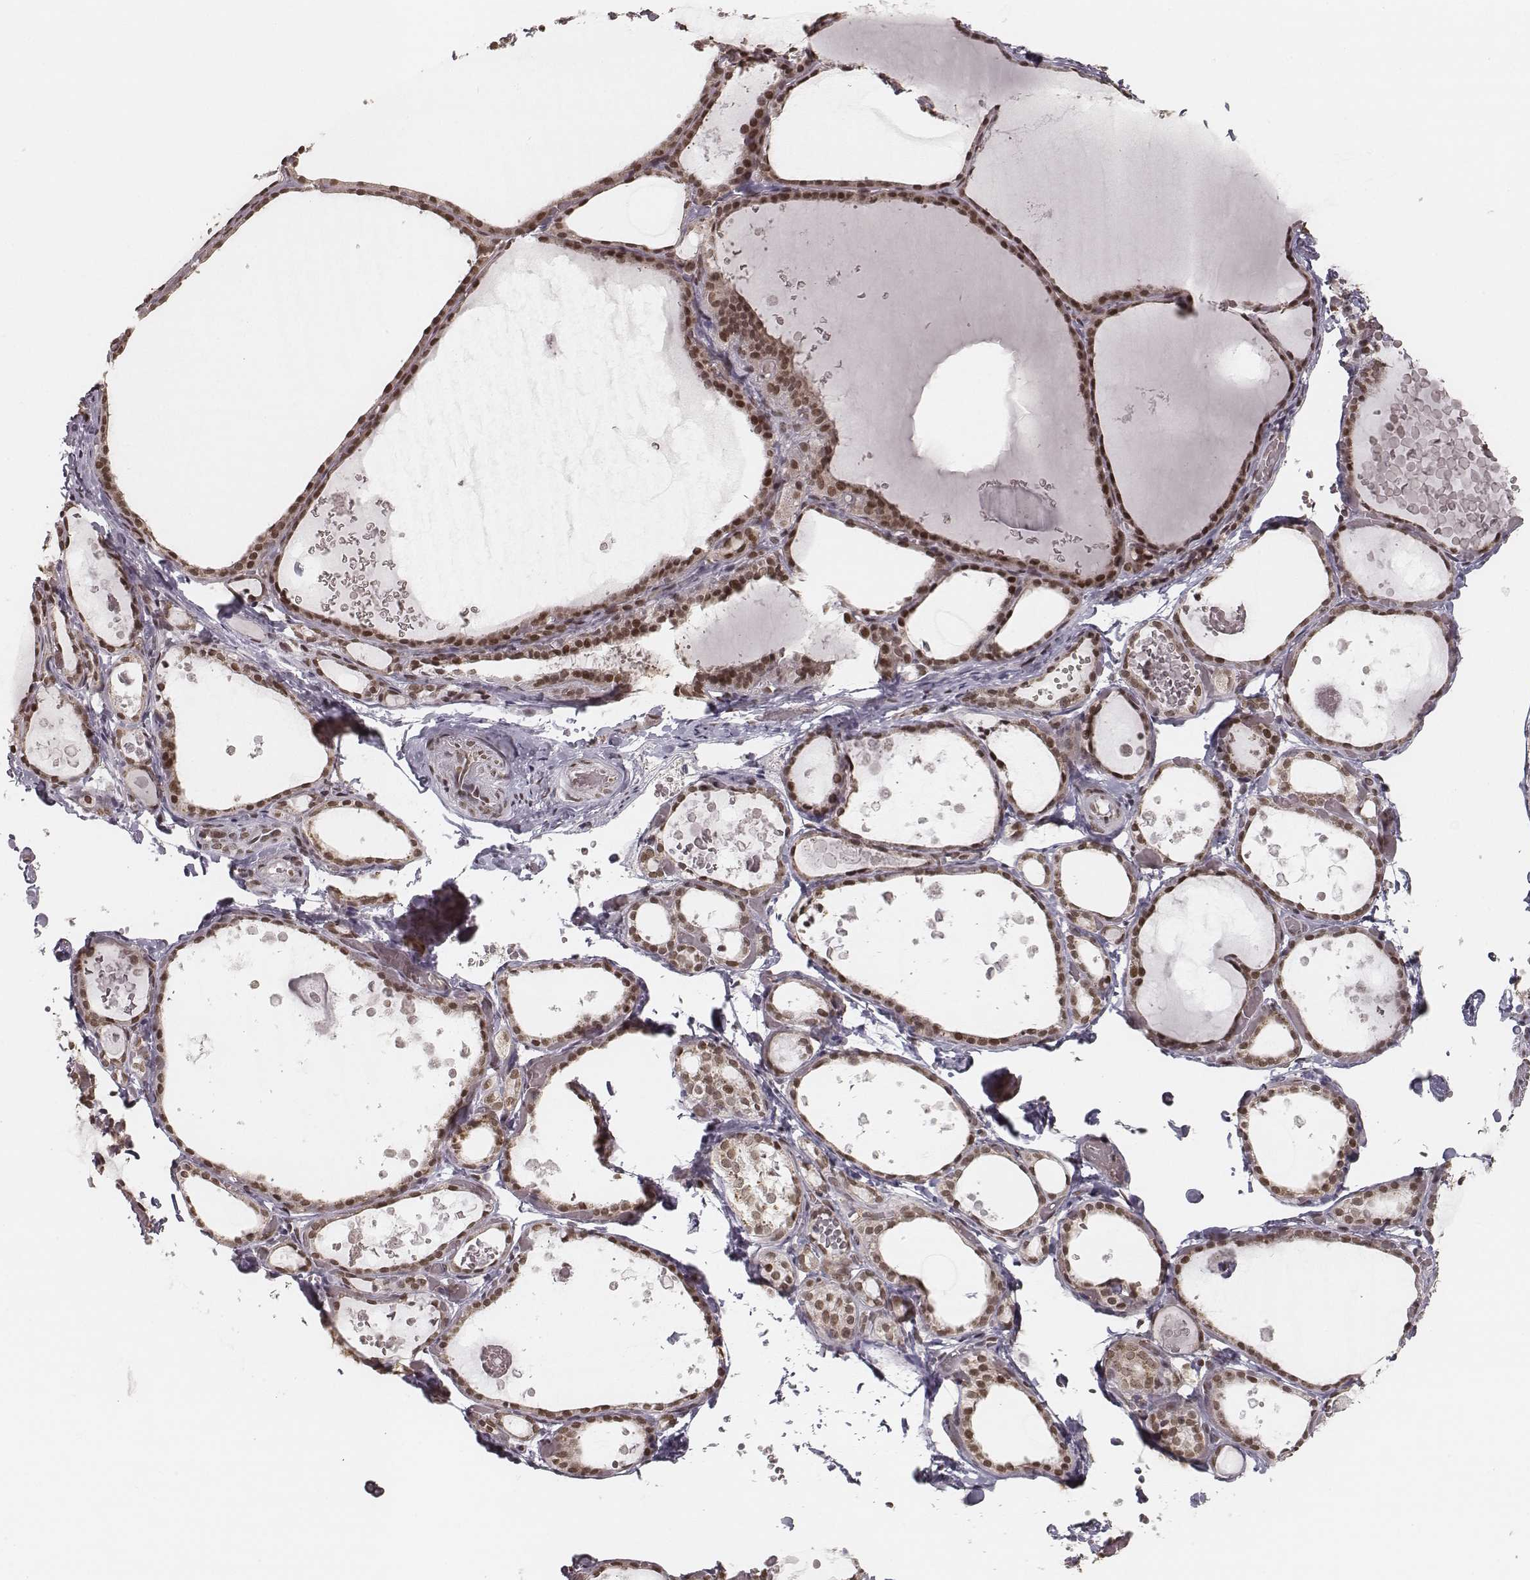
{"staining": {"intensity": "moderate", "quantity": ">75%", "location": "nuclear"}, "tissue": "thyroid gland", "cell_type": "Glandular cells", "image_type": "normal", "snomed": [{"axis": "morphology", "description": "Normal tissue, NOS"}, {"axis": "topography", "description": "Thyroid gland"}], "caption": "Brown immunohistochemical staining in unremarkable human thyroid gland demonstrates moderate nuclear staining in about >75% of glandular cells.", "gene": "HMGA2", "patient": {"sex": "female", "age": 56}}